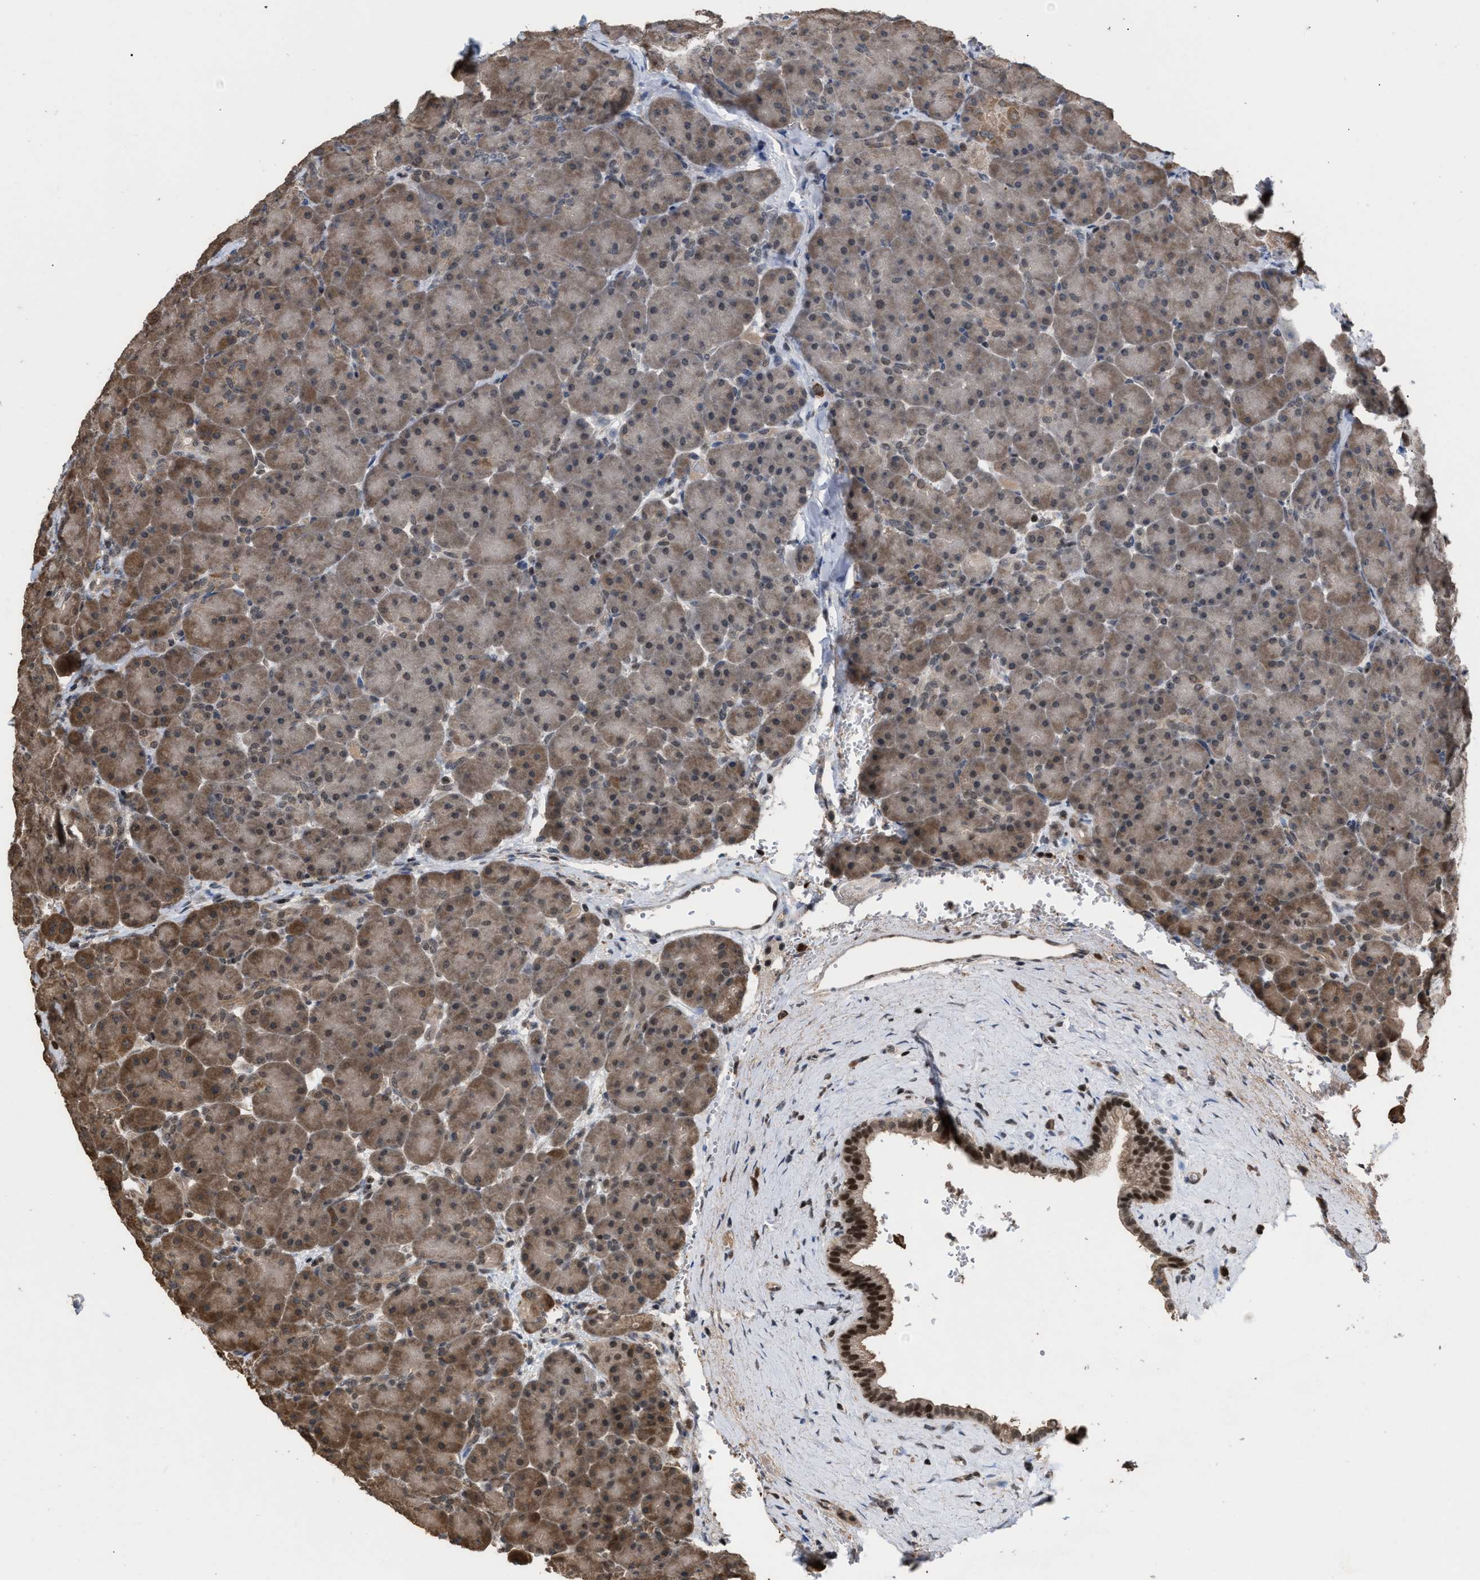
{"staining": {"intensity": "moderate", "quantity": "25%-75%", "location": "cytoplasmic/membranous,nuclear"}, "tissue": "pancreas", "cell_type": "Exocrine glandular cells", "image_type": "normal", "snomed": [{"axis": "morphology", "description": "Normal tissue, NOS"}, {"axis": "topography", "description": "Pancreas"}], "caption": "An immunohistochemistry (IHC) micrograph of unremarkable tissue is shown. Protein staining in brown labels moderate cytoplasmic/membranous,nuclear positivity in pancreas within exocrine glandular cells.", "gene": "C9orf78", "patient": {"sex": "male", "age": 66}}